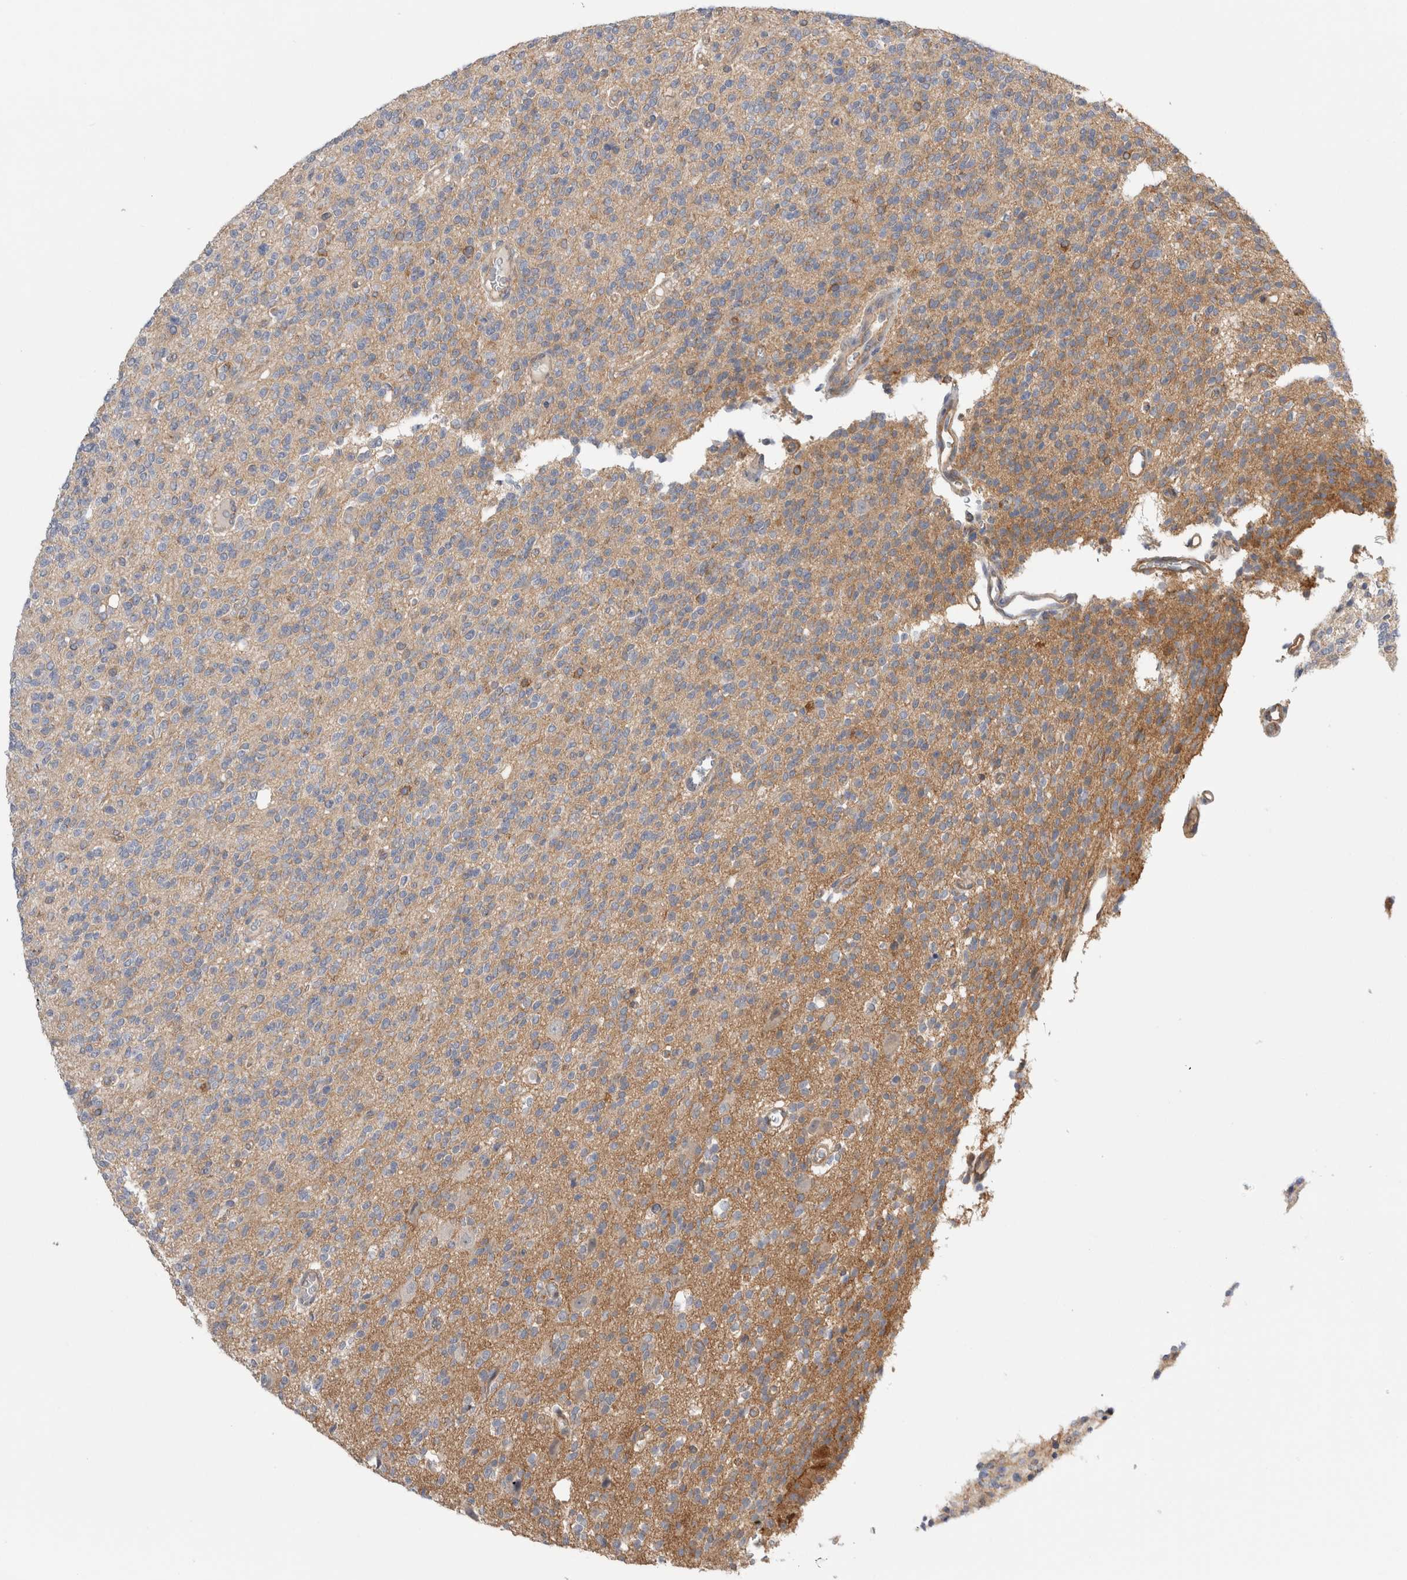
{"staining": {"intensity": "negative", "quantity": "none", "location": "none"}, "tissue": "glioma", "cell_type": "Tumor cells", "image_type": "cancer", "snomed": [{"axis": "morphology", "description": "Glioma, malignant, High grade"}, {"axis": "topography", "description": "Brain"}], "caption": "This is an IHC histopathology image of human glioma. There is no positivity in tumor cells.", "gene": "TAFA5", "patient": {"sex": "male", "age": 34}}